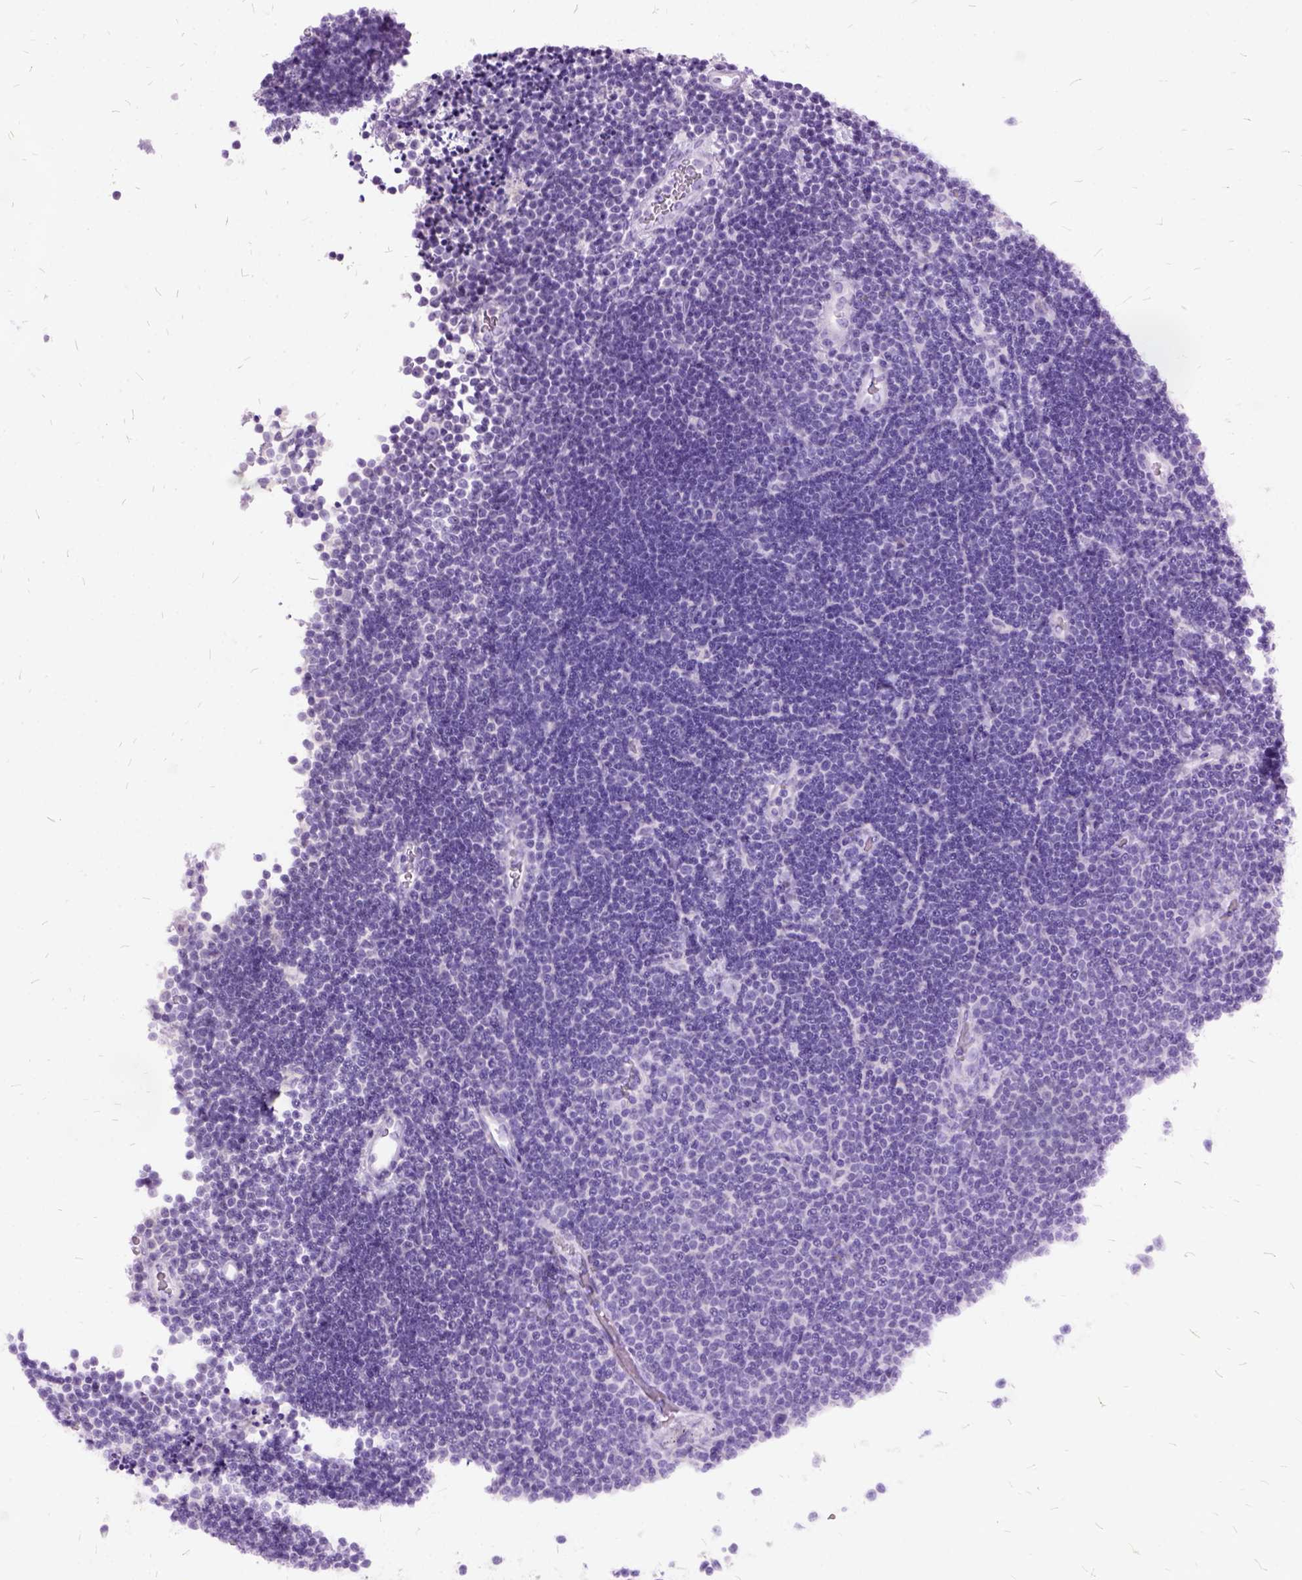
{"staining": {"intensity": "negative", "quantity": "none", "location": "none"}, "tissue": "lymphoma", "cell_type": "Tumor cells", "image_type": "cancer", "snomed": [{"axis": "morphology", "description": "Malignant lymphoma, non-Hodgkin's type, Low grade"}, {"axis": "topography", "description": "Brain"}], "caption": "Human low-grade malignant lymphoma, non-Hodgkin's type stained for a protein using IHC demonstrates no expression in tumor cells.", "gene": "MME", "patient": {"sex": "female", "age": 66}}